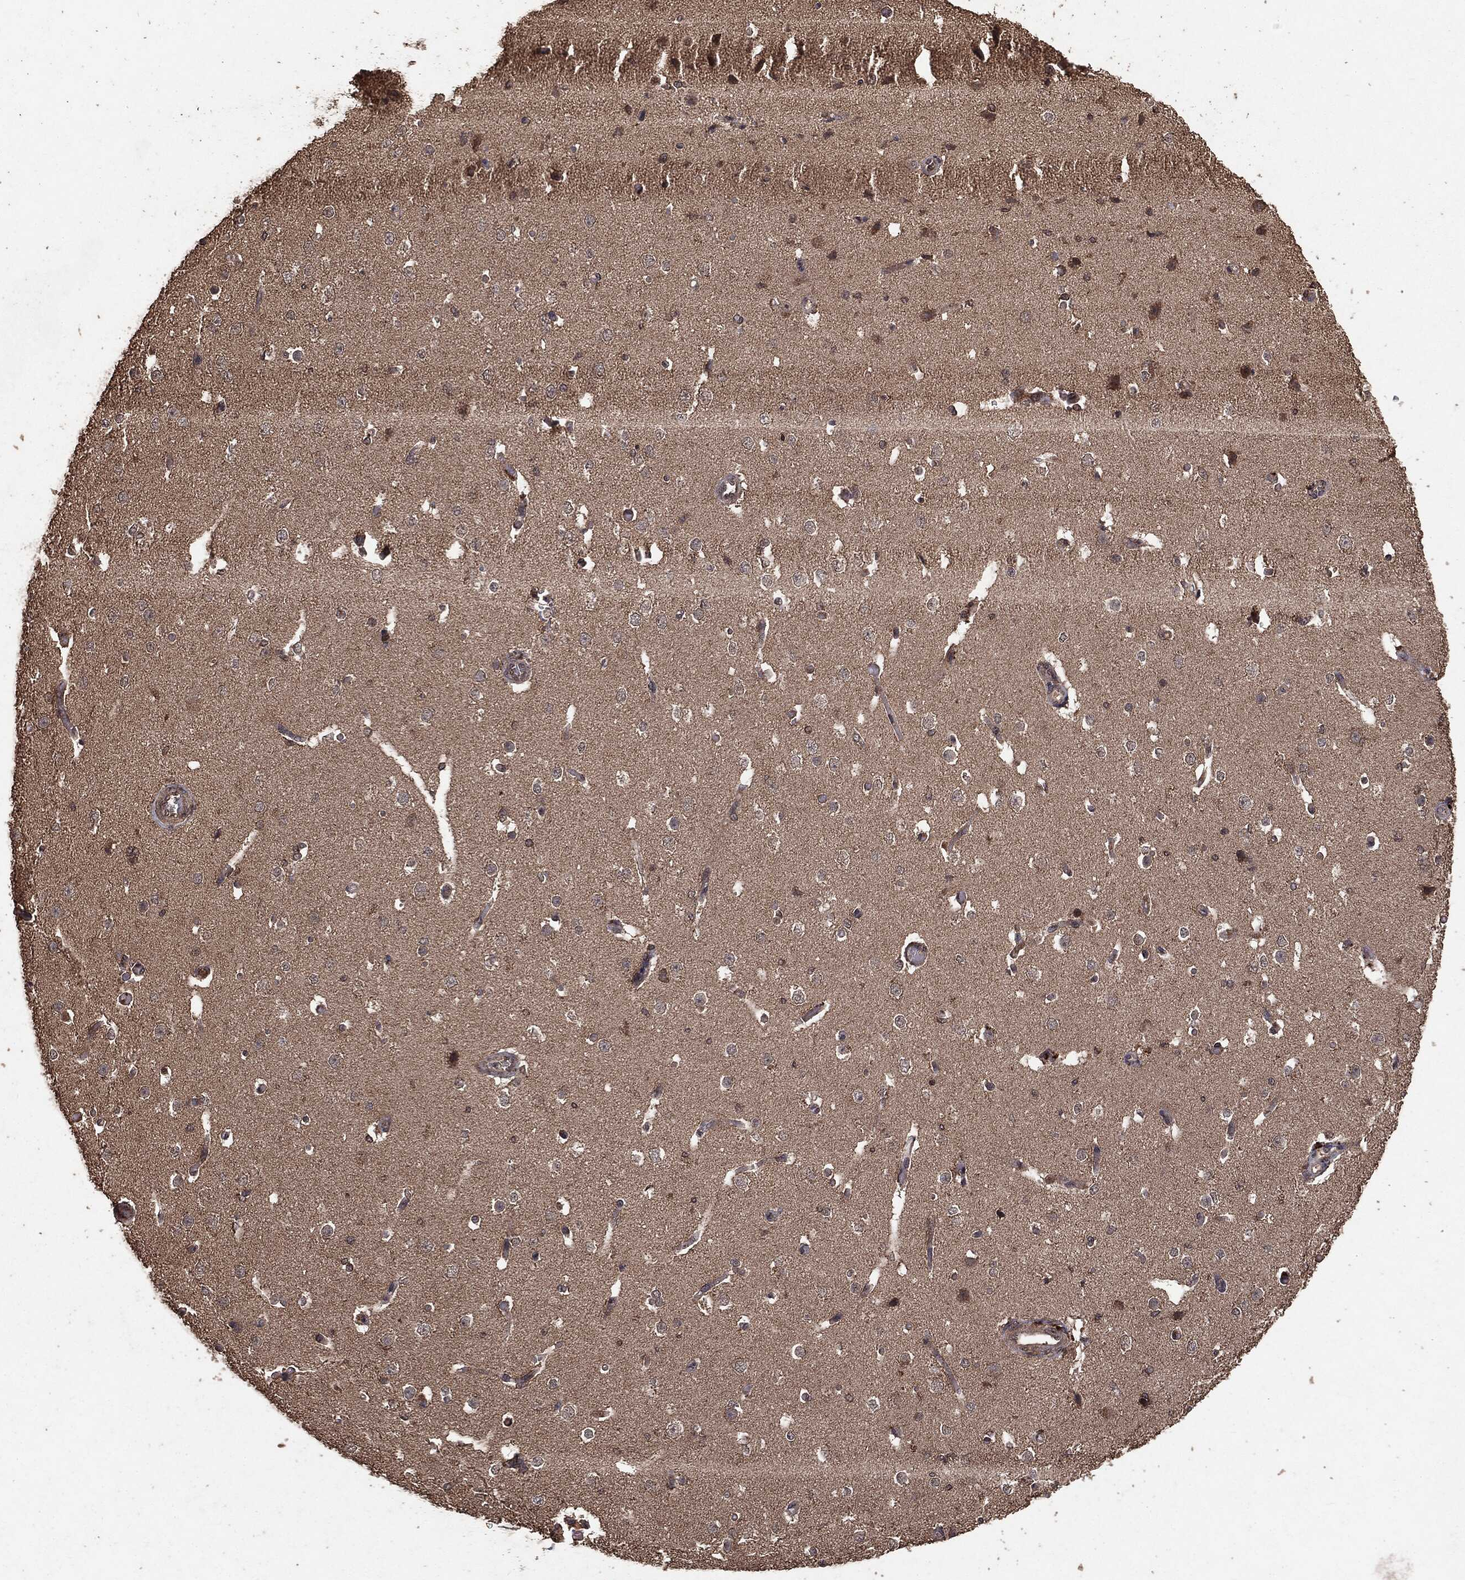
{"staining": {"intensity": "negative", "quantity": "none", "location": "none"}, "tissue": "cerebral cortex", "cell_type": "Endothelial cells", "image_type": "normal", "snomed": [{"axis": "morphology", "description": "Normal tissue, NOS"}, {"axis": "morphology", "description": "Inflammation, NOS"}, {"axis": "topography", "description": "Cerebral cortex"}], "caption": "Immunohistochemistry histopathology image of normal human cerebral cortex stained for a protein (brown), which exhibits no staining in endothelial cells. The staining is performed using DAB brown chromogen with nuclei counter-stained in using hematoxylin.", "gene": "NME1", "patient": {"sex": "male", "age": 6}}